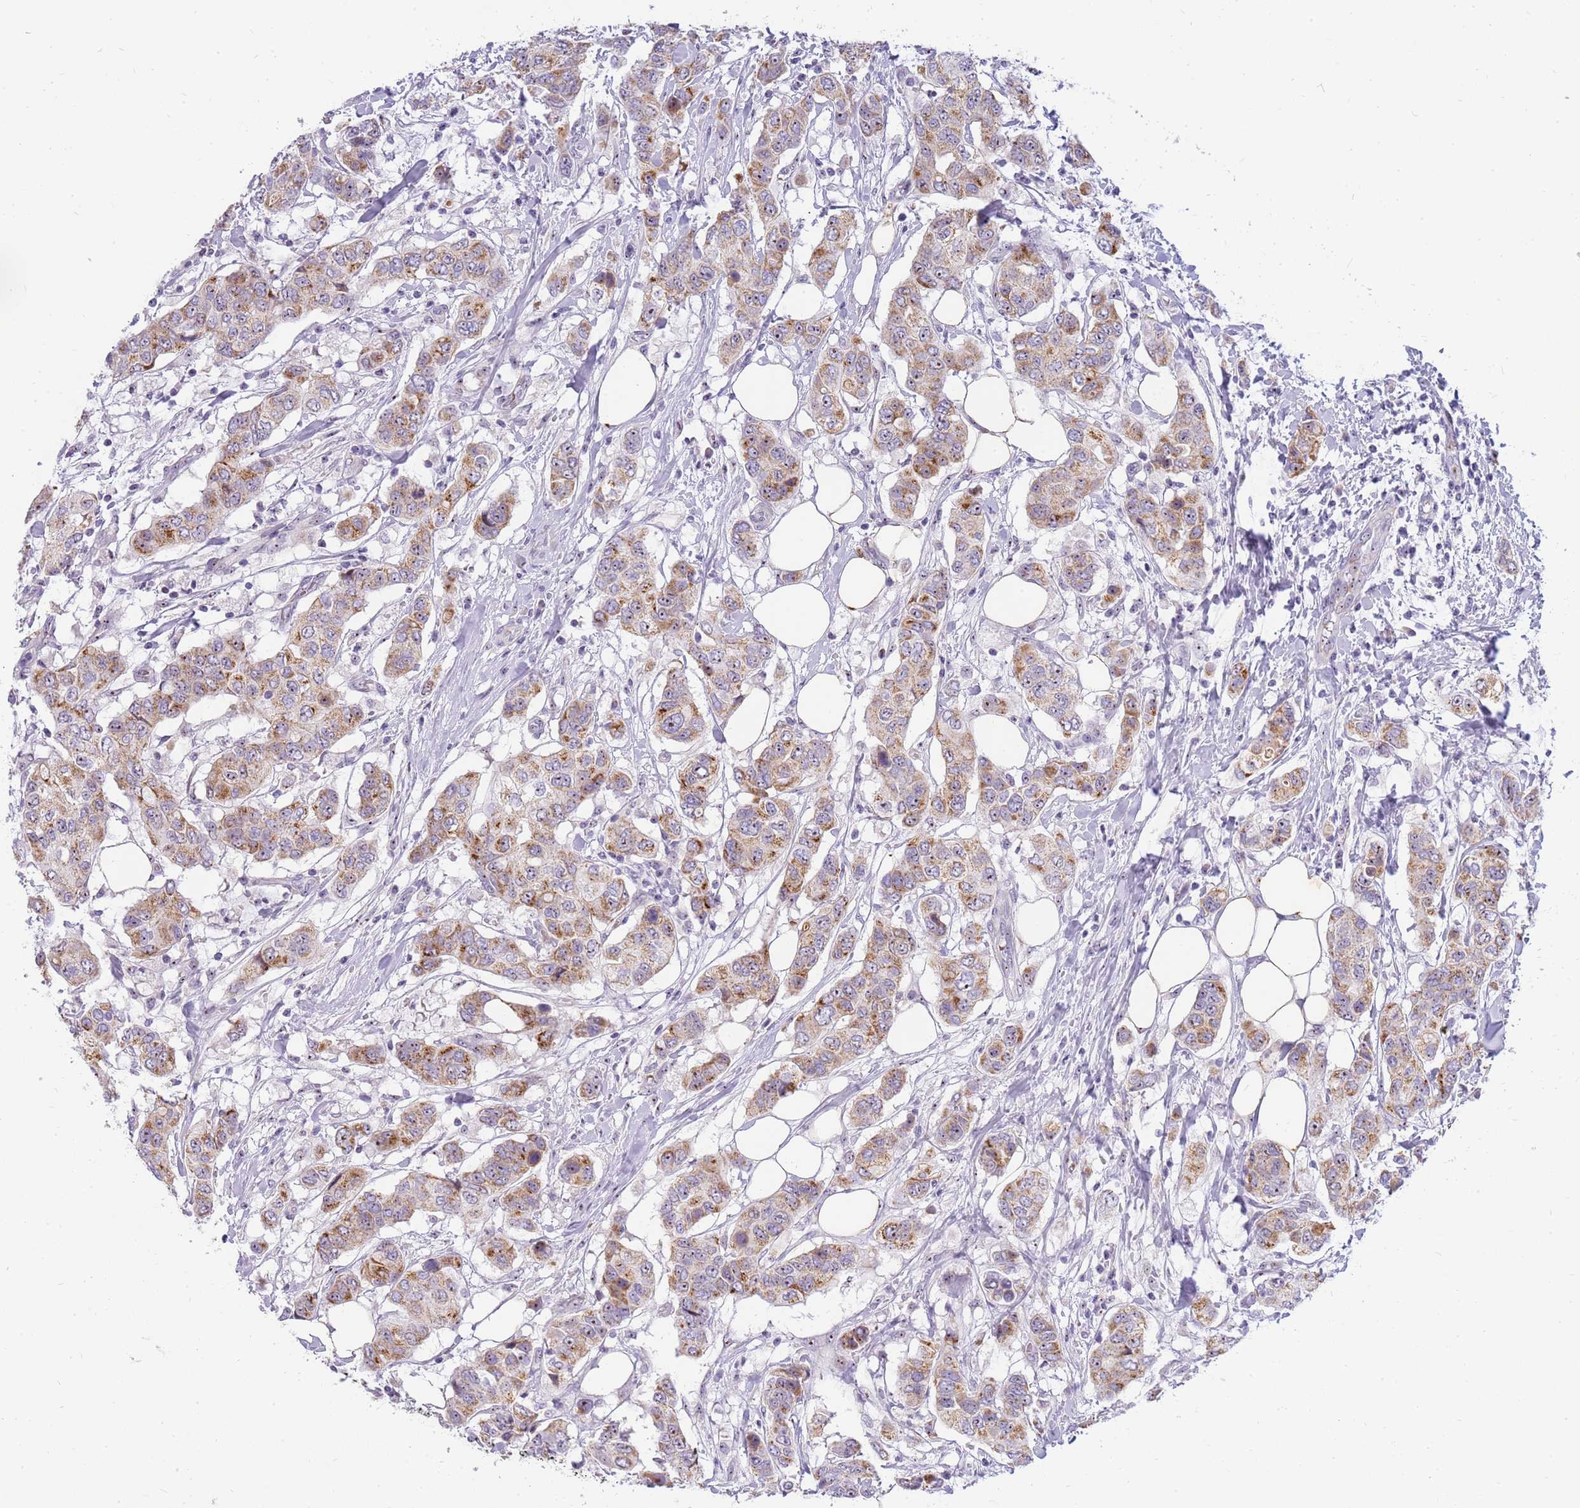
{"staining": {"intensity": "moderate", "quantity": ">75%", "location": "cytoplasmic/membranous"}, "tissue": "breast cancer", "cell_type": "Tumor cells", "image_type": "cancer", "snomed": [{"axis": "morphology", "description": "Lobular carcinoma"}, {"axis": "topography", "description": "Breast"}], "caption": "Protein positivity by immunohistochemistry (IHC) exhibits moderate cytoplasmic/membranous staining in approximately >75% of tumor cells in breast cancer (lobular carcinoma).", "gene": "DNAJA3", "patient": {"sex": "female", "age": 51}}